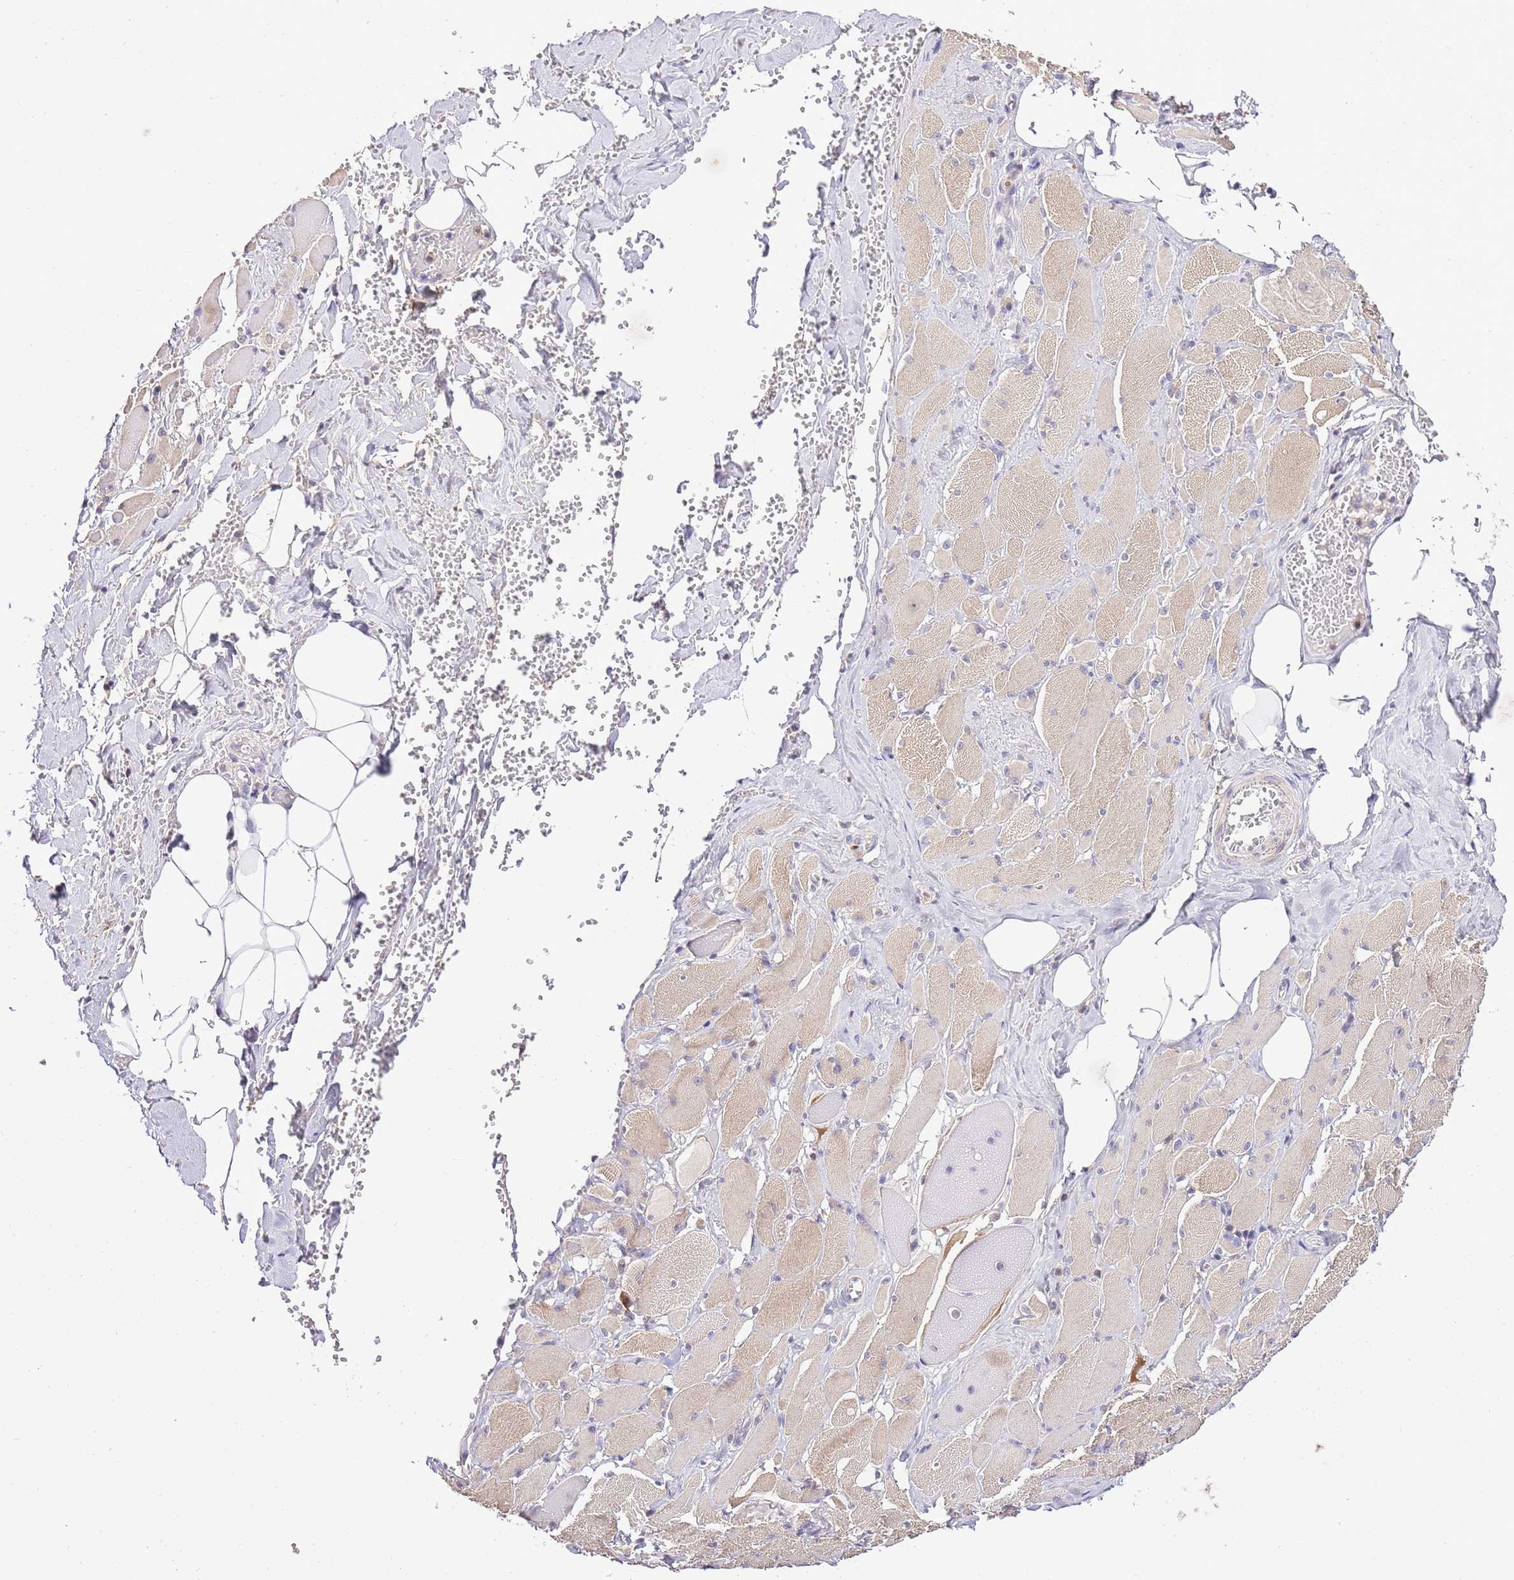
{"staining": {"intensity": "moderate", "quantity": "<25%", "location": "cytoplasmic/membranous"}, "tissue": "skeletal muscle", "cell_type": "Myocytes", "image_type": "normal", "snomed": [{"axis": "morphology", "description": "Normal tissue, NOS"}, {"axis": "morphology", "description": "Basal cell carcinoma"}, {"axis": "topography", "description": "Skeletal muscle"}], "caption": "This image exhibits IHC staining of benign human skeletal muscle, with low moderate cytoplasmic/membranous expression in about <25% of myocytes.", "gene": "EFHD1", "patient": {"sex": "female", "age": 64}}